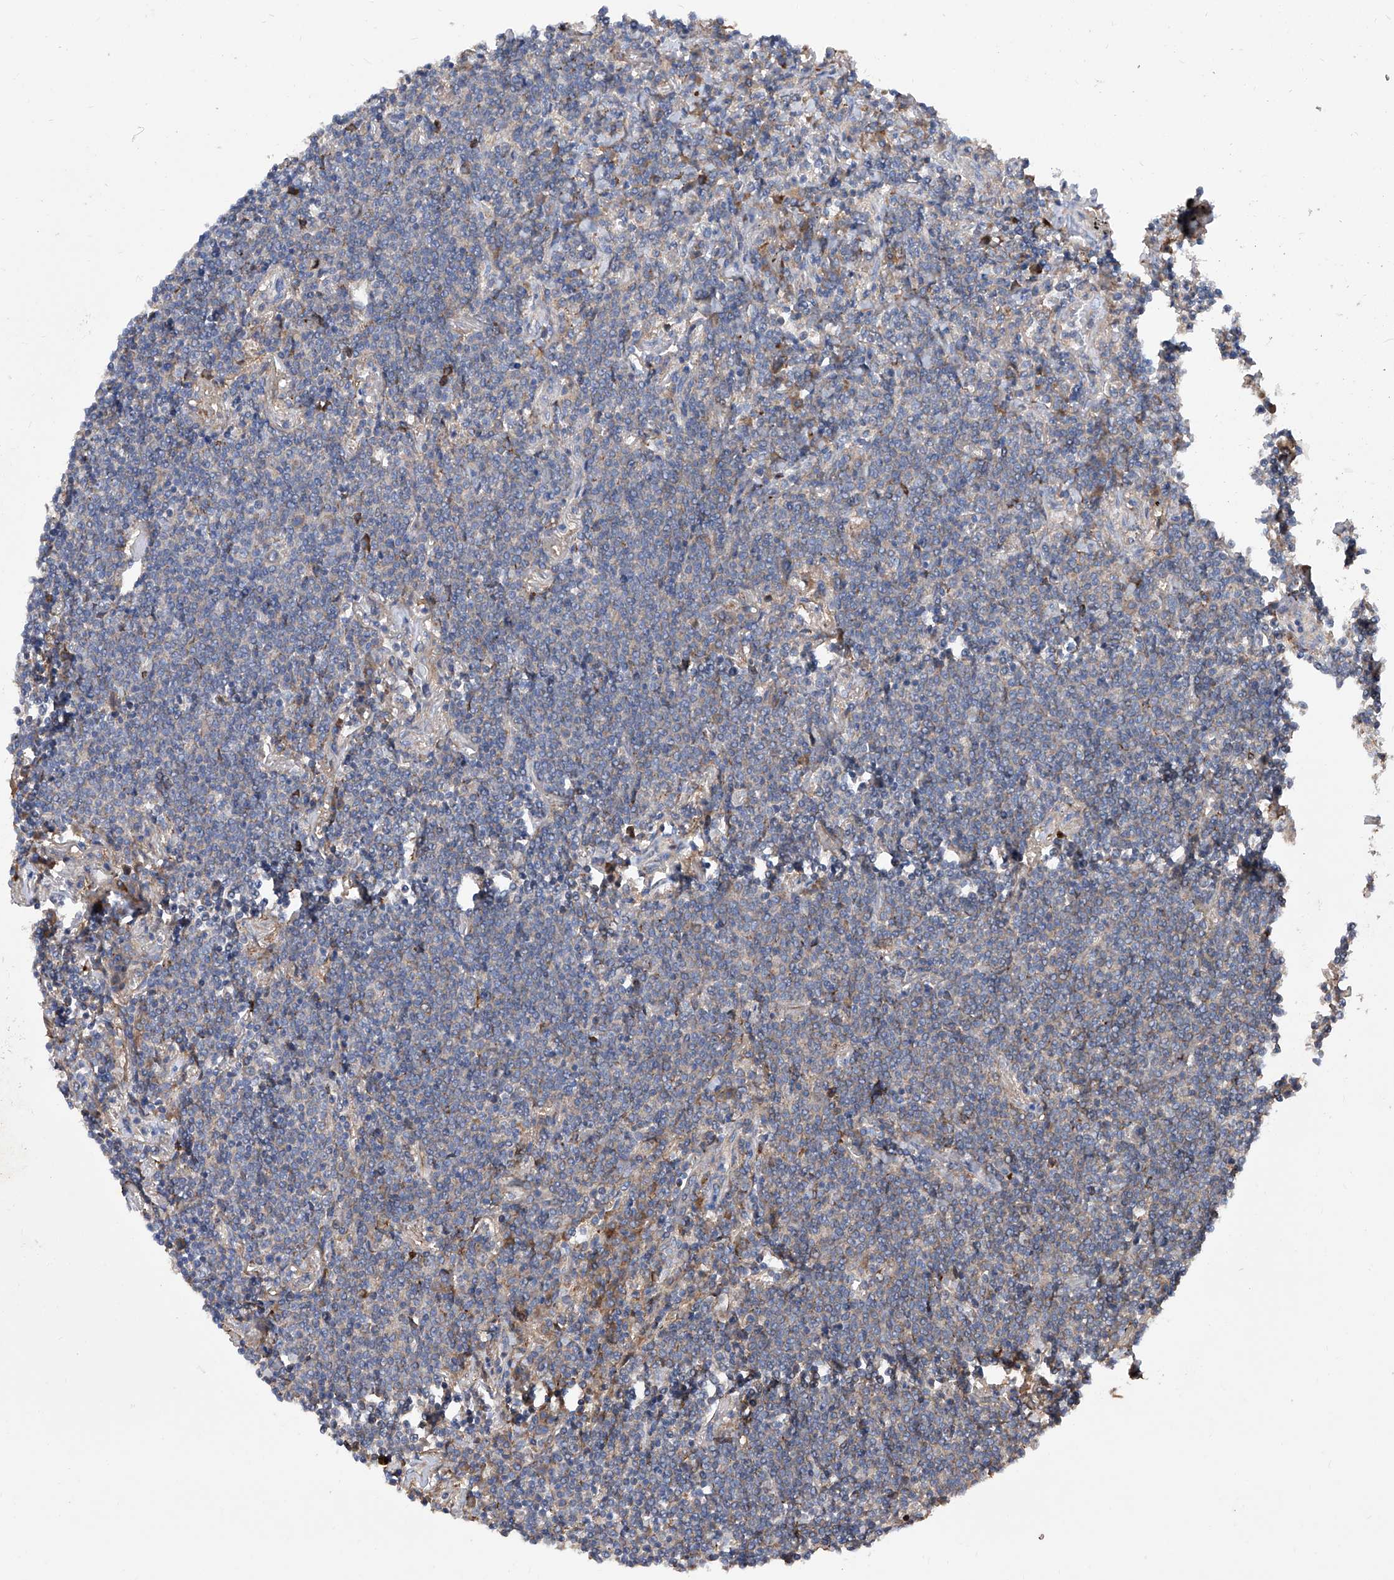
{"staining": {"intensity": "weak", "quantity": "25%-75%", "location": "cytoplasmic/membranous"}, "tissue": "lymphoma", "cell_type": "Tumor cells", "image_type": "cancer", "snomed": [{"axis": "morphology", "description": "Malignant lymphoma, non-Hodgkin's type, Low grade"}, {"axis": "topography", "description": "Lung"}], "caption": "DAB (3,3'-diaminobenzidine) immunohistochemical staining of malignant lymphoma, non-Hodgkin's type (low-grade) displays weak cytoplasmic/membranous protein staining in about 25%-75% of tumor cells.", "gene": "INPP5B", "patient": {"sex": "female", "age": 71}}